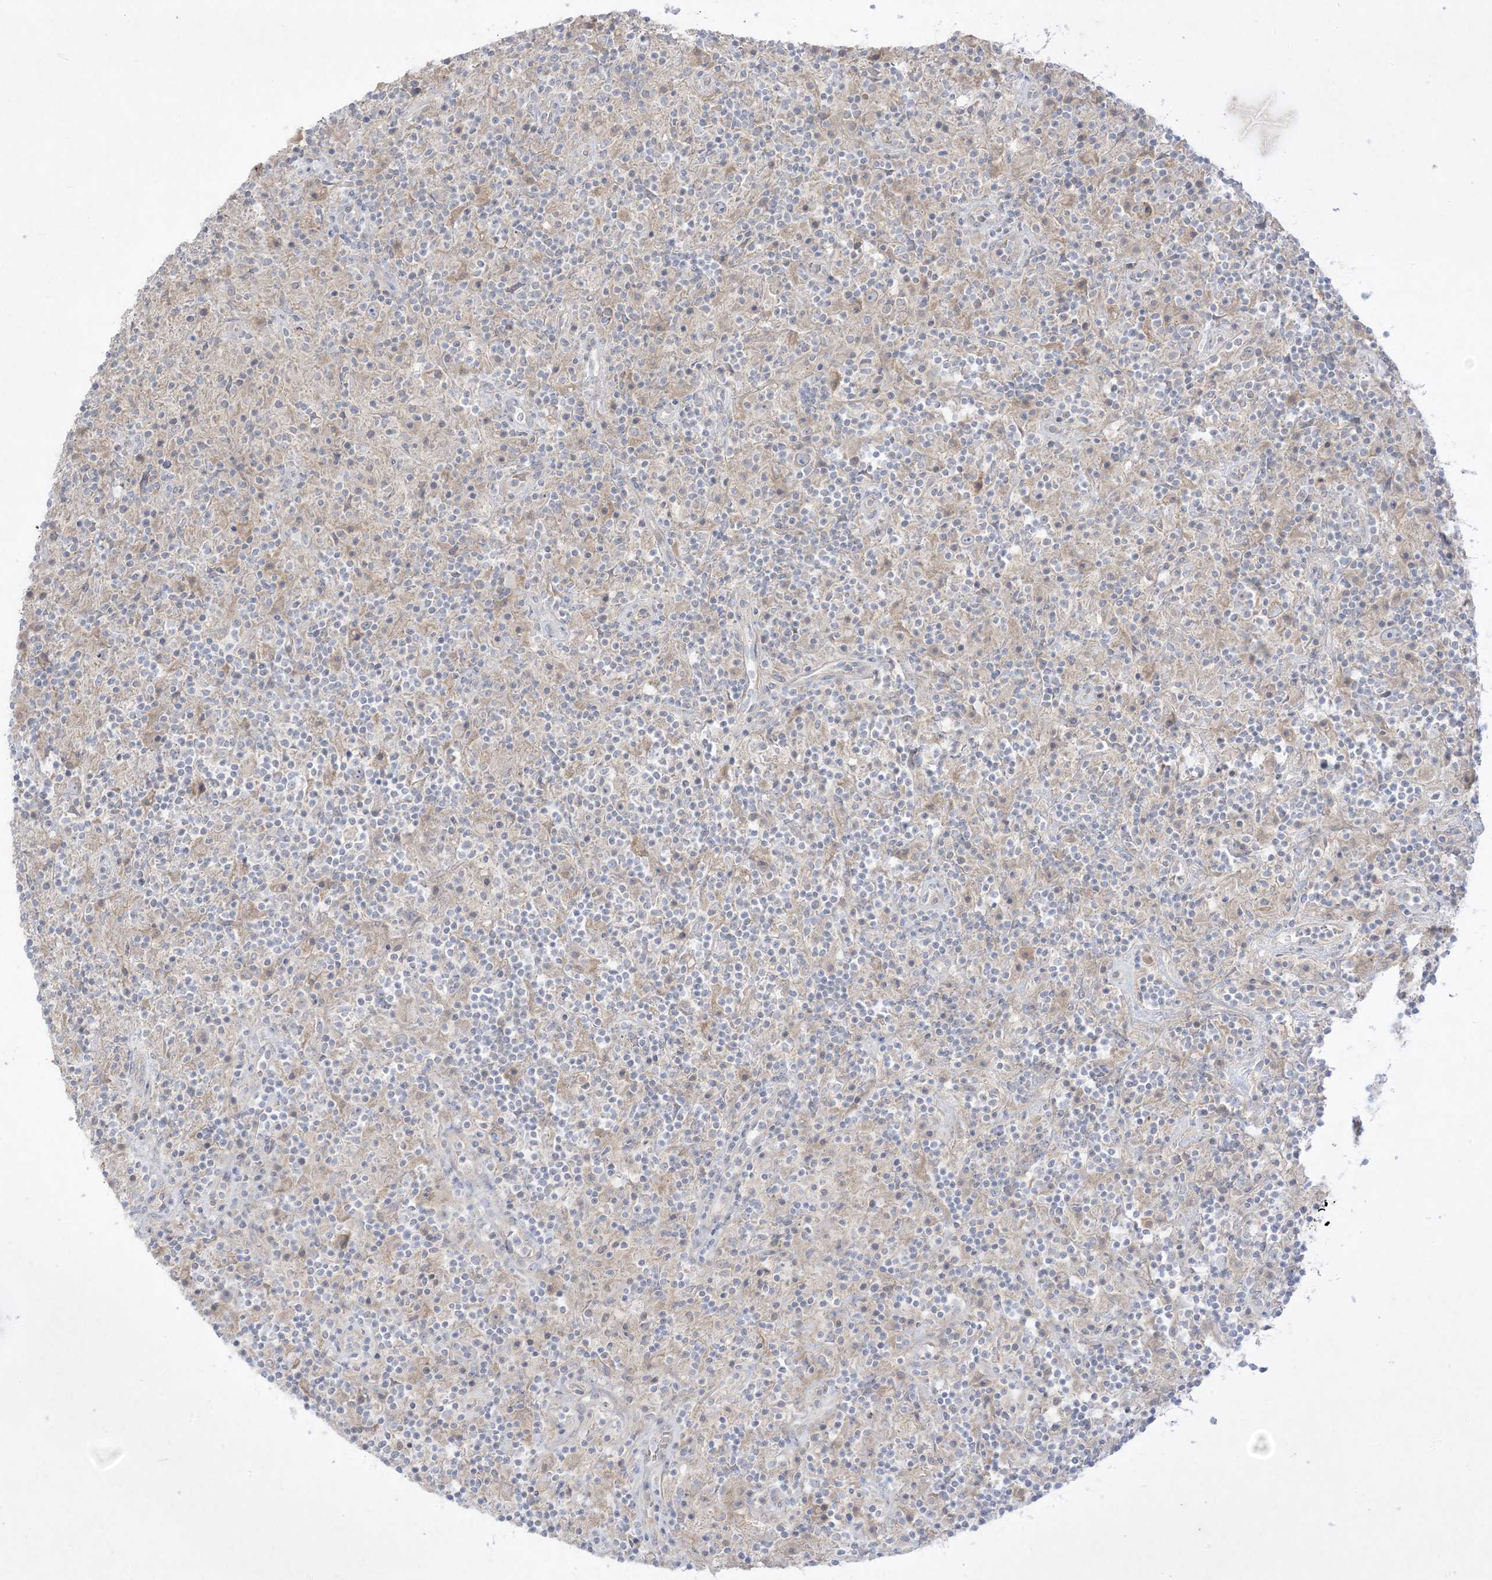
{"staining": {"intensity": "negative", "quantity": "none", "location": "none"}, "tissue": "lymphoma", "cell_type": "Tumor cells", "image_type": "cancer", "snomed": [{"axis": "morphology", "description": "Hodgkin's disease, NOS"}, {"axis": "topography", "description": "Lymph node"}], "caption": "This is an immunohistochemistry micrograph of human Hodgkin's disease. There is no expression in tumor cells.", "gene": "PLEKHA3", "patient": {"sex": "male", "age": 70}}